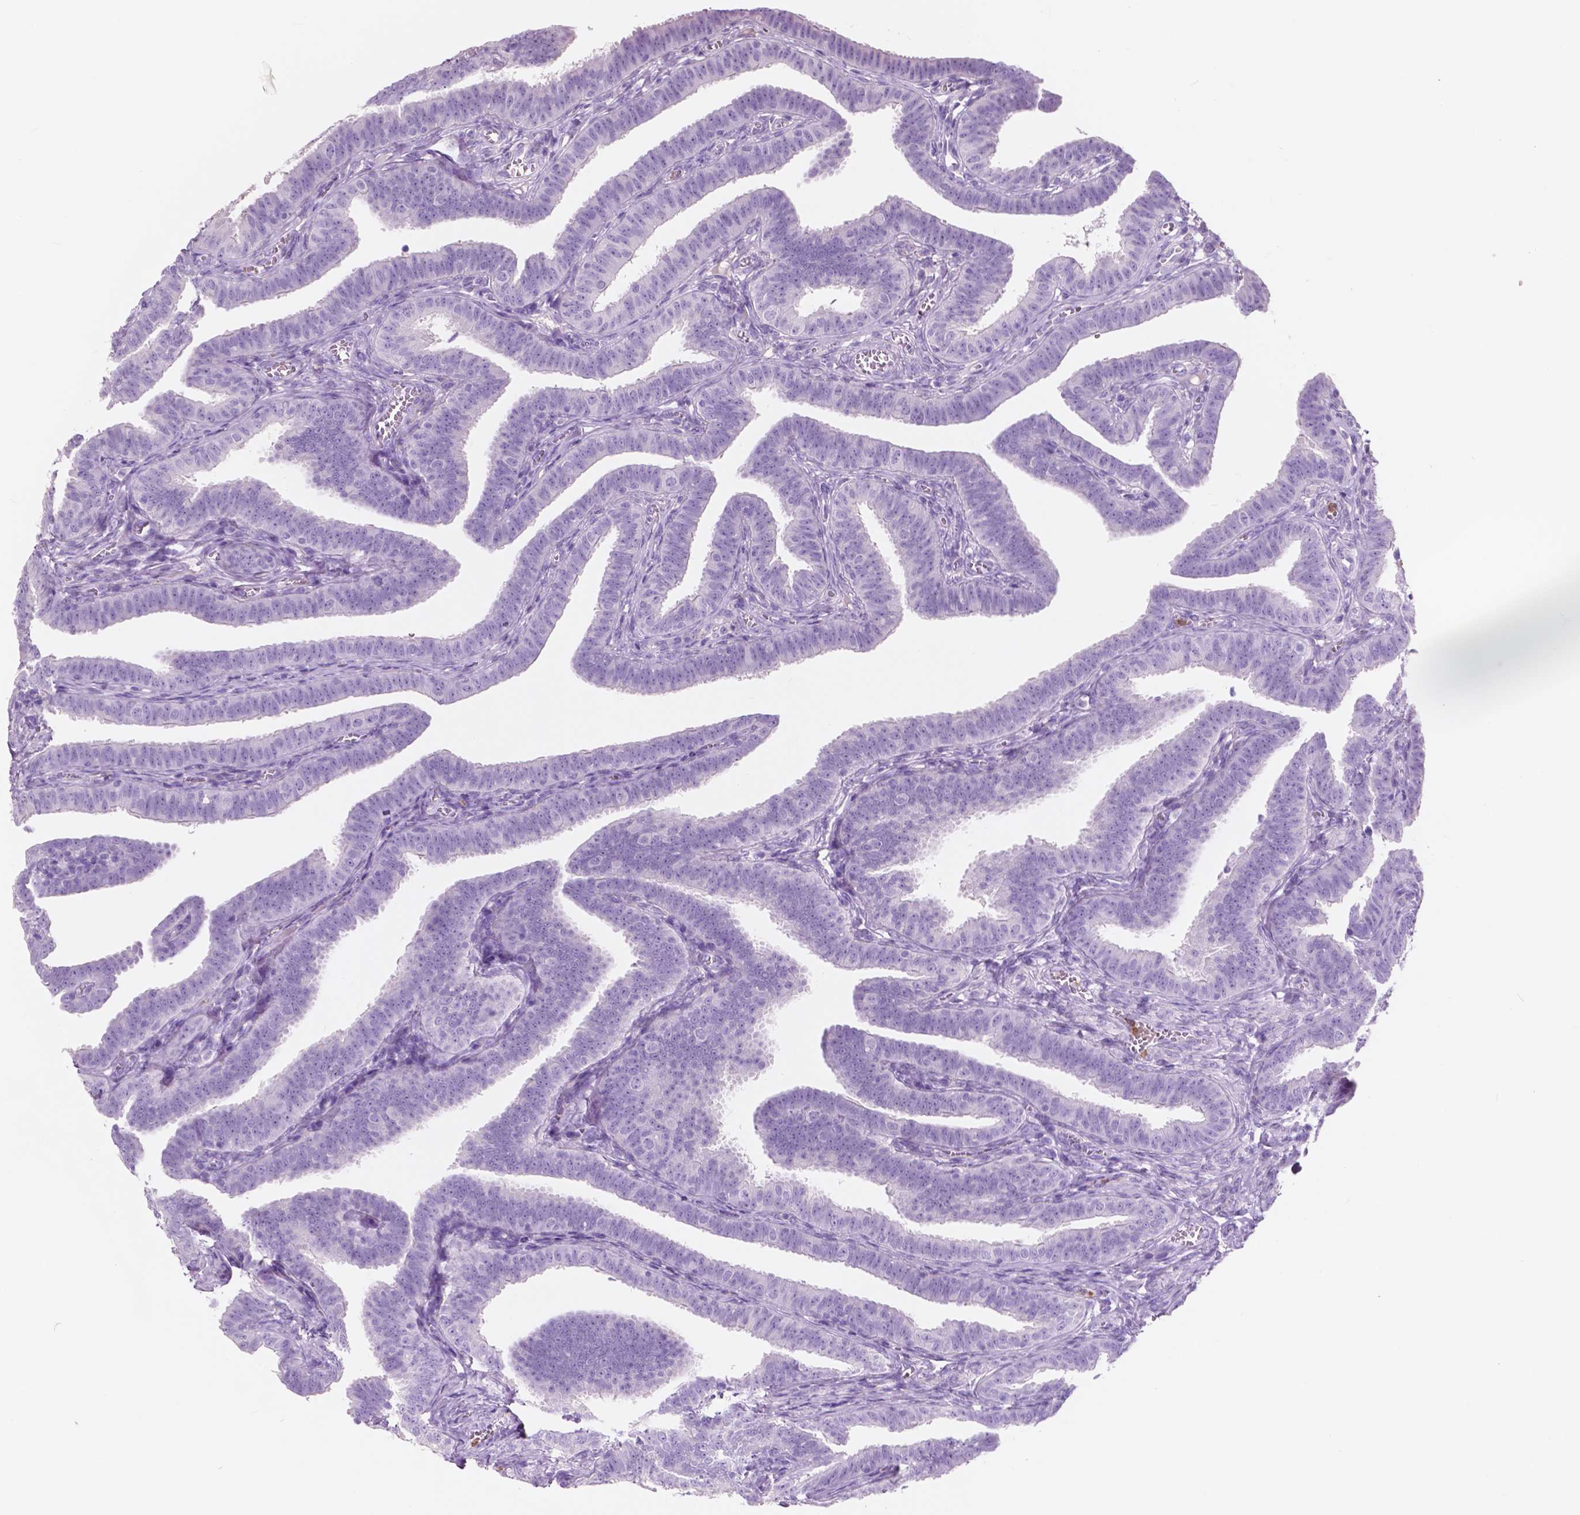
{"staining": {"intensity": "negative", "quantity": "none", "location": "none"}, "tissue": "fallopian tube", "cell_type": "Glandular cells", "image_type": "normal", "snomed": [{"axis": "morphology", "description": "Normal tissue, NOS"}, {"axis": "topography", "description": "Fallopian tube"}], "caption": "The photomicrograph demonstrates no staining of glandular cells in unremarkable fallopian tube.", "gene": "CUZD1", "patient": {"sex": "female", "age": 25}}